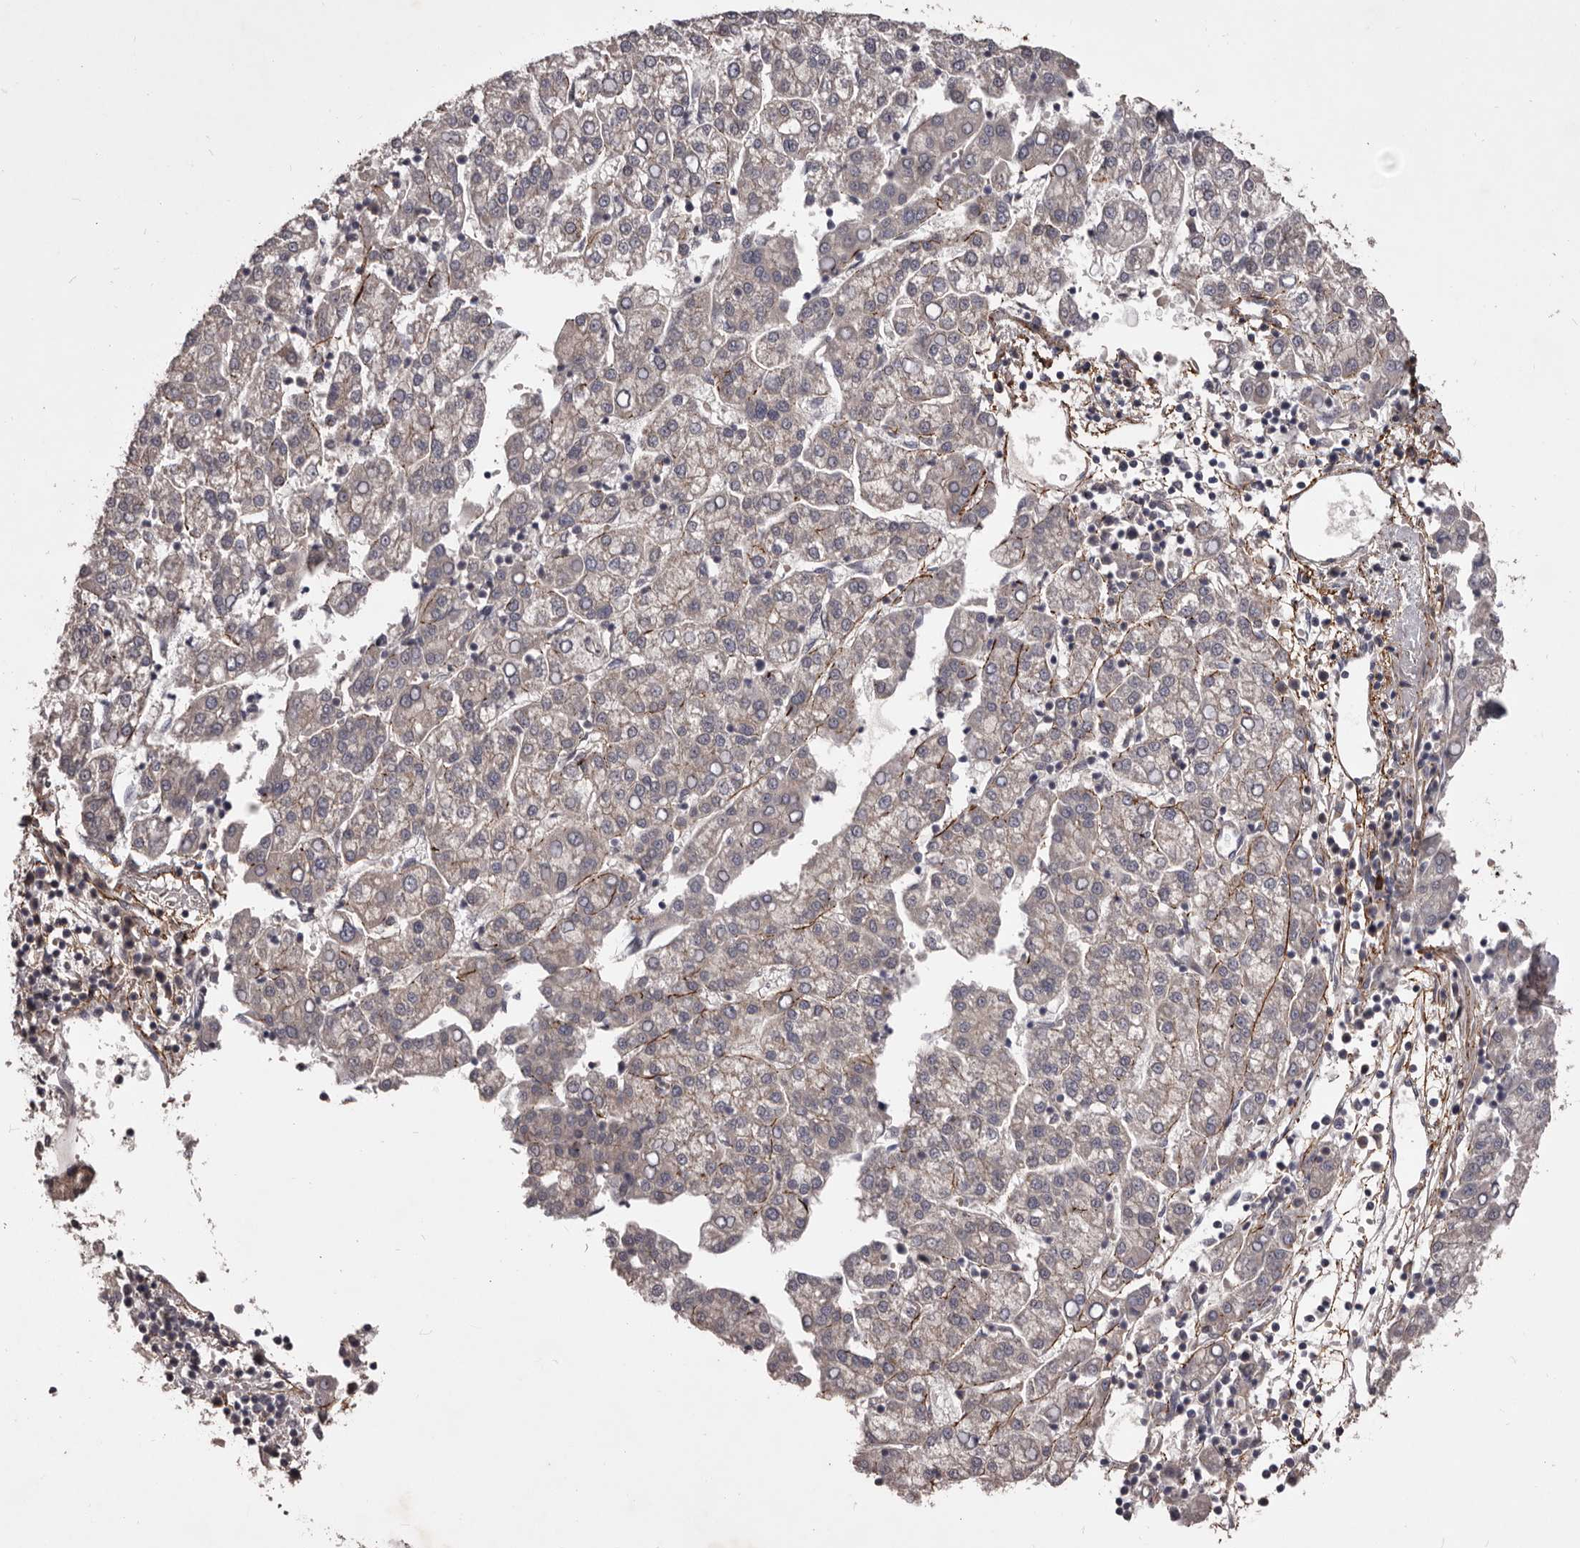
{"staining": {"intensity": "negative", "quantity": "none", "location": "none"}, "tissue": "liver cancer", "cell_type": "Tumor cells", "image_type": "cancer", "snomed": [{"axis": "morphology", "description": "Carcinoma, Hepatocellular, NOS"}, {"axis": "topography", "description": "Liver"}], "caption": "Immunohistochemical staining of human liver cancer shows no significant staining in tumor cells.", "gene": "HBS1L", "patient": {"sex": "female", "age": 58}}